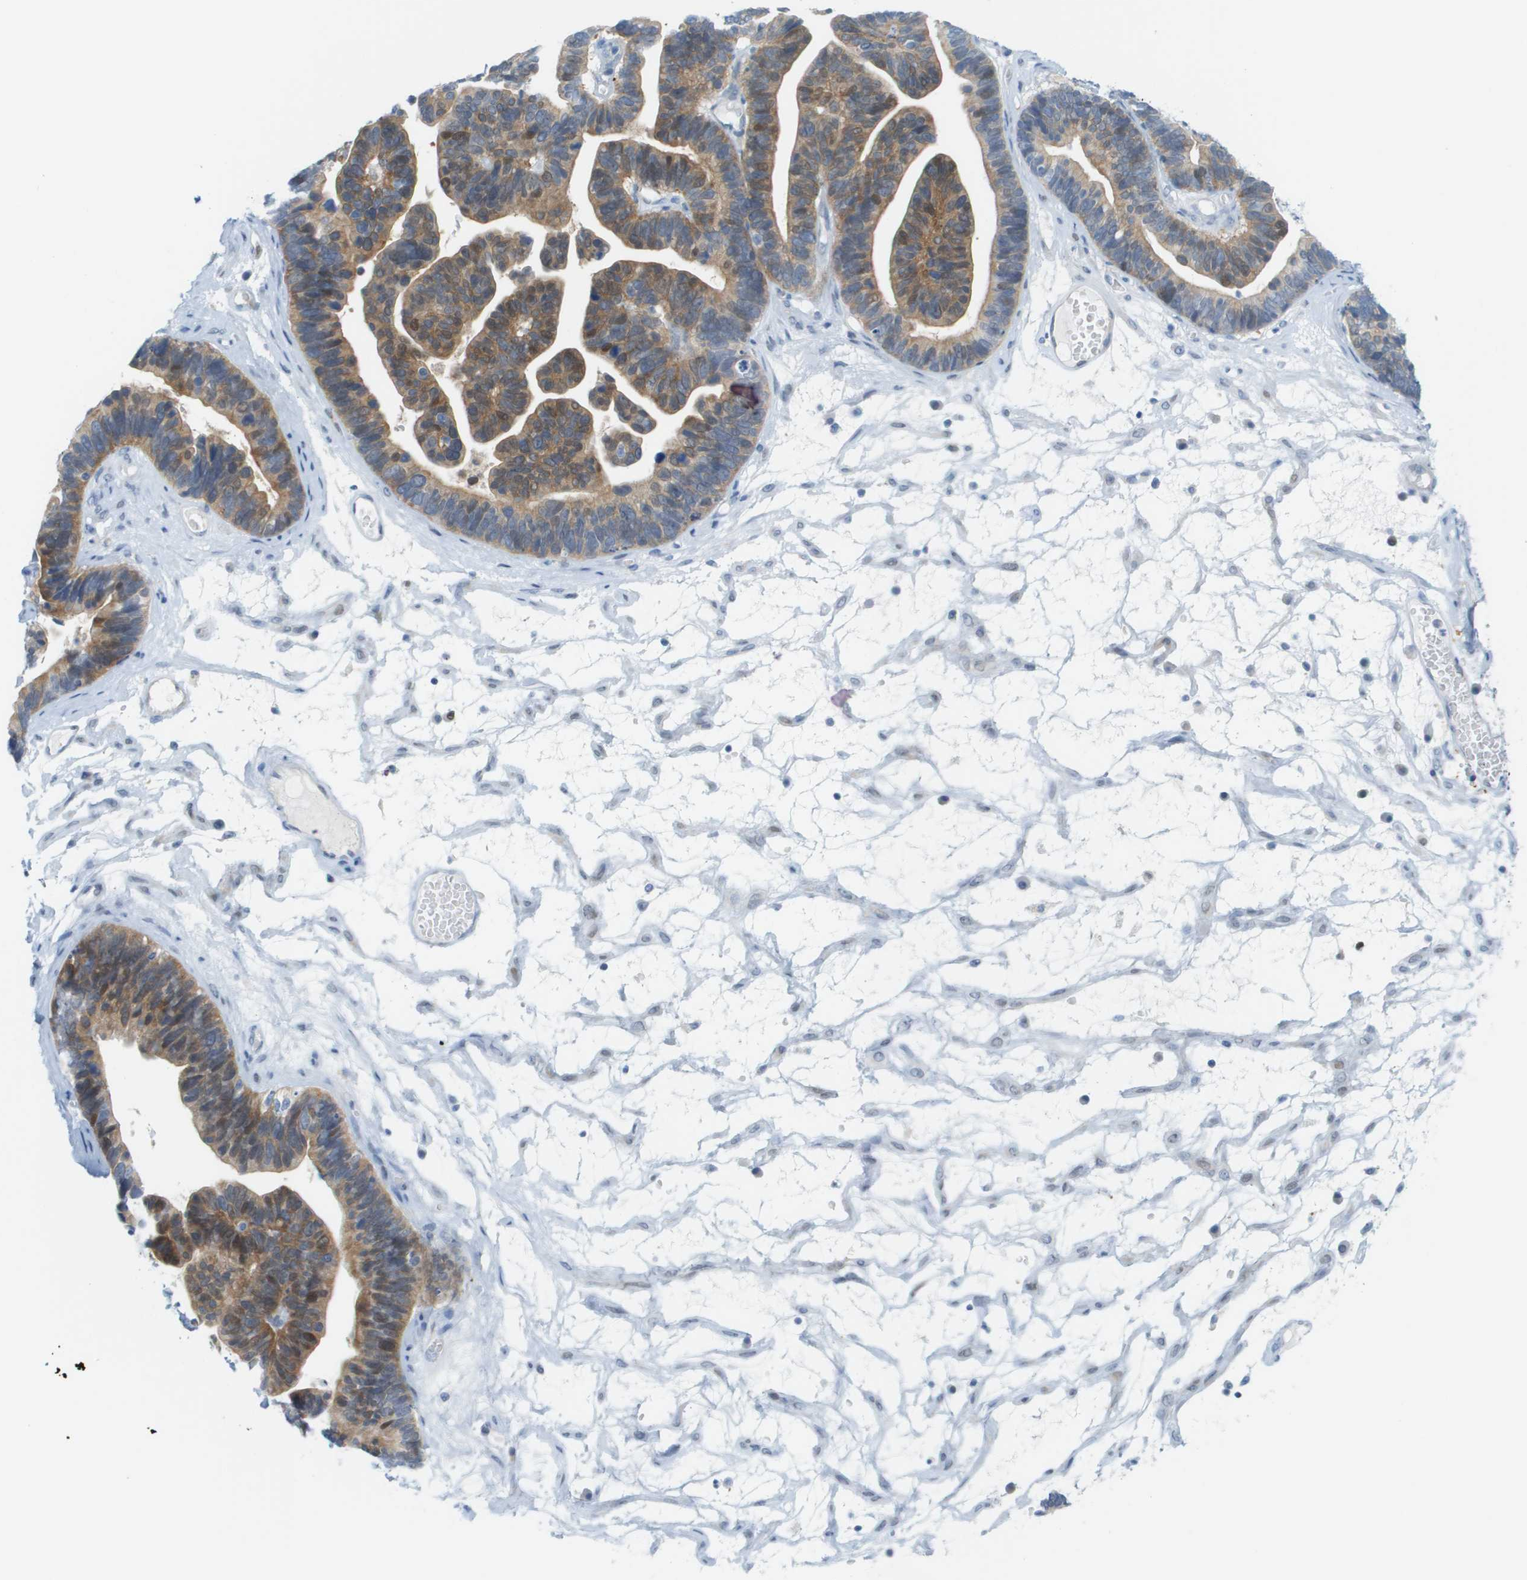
{"staining": {"intensity": "moderate", "quantity": "25%-75%", "location": "cytoplasmic/membranous,nuclear"}, "tissue": "ovarian cancer", "cell_type": "Tumor cells", "image_type": "cancer", "snomed": [{"axis": "morphology", "description": "Cystadenocarcinoma, serous, NOS"}, {"axis": "topography", "description": "Ovary"}], "caption": "Protein staining of serous cystadenocarcinoma (ovarian) tissue reveals moderate cytoplasmic/membranous and nuclear staining in approximately 25%-75% of tumor cells.", "gene": "CUL9", "patient": {"sex": "female", "age": 56}}